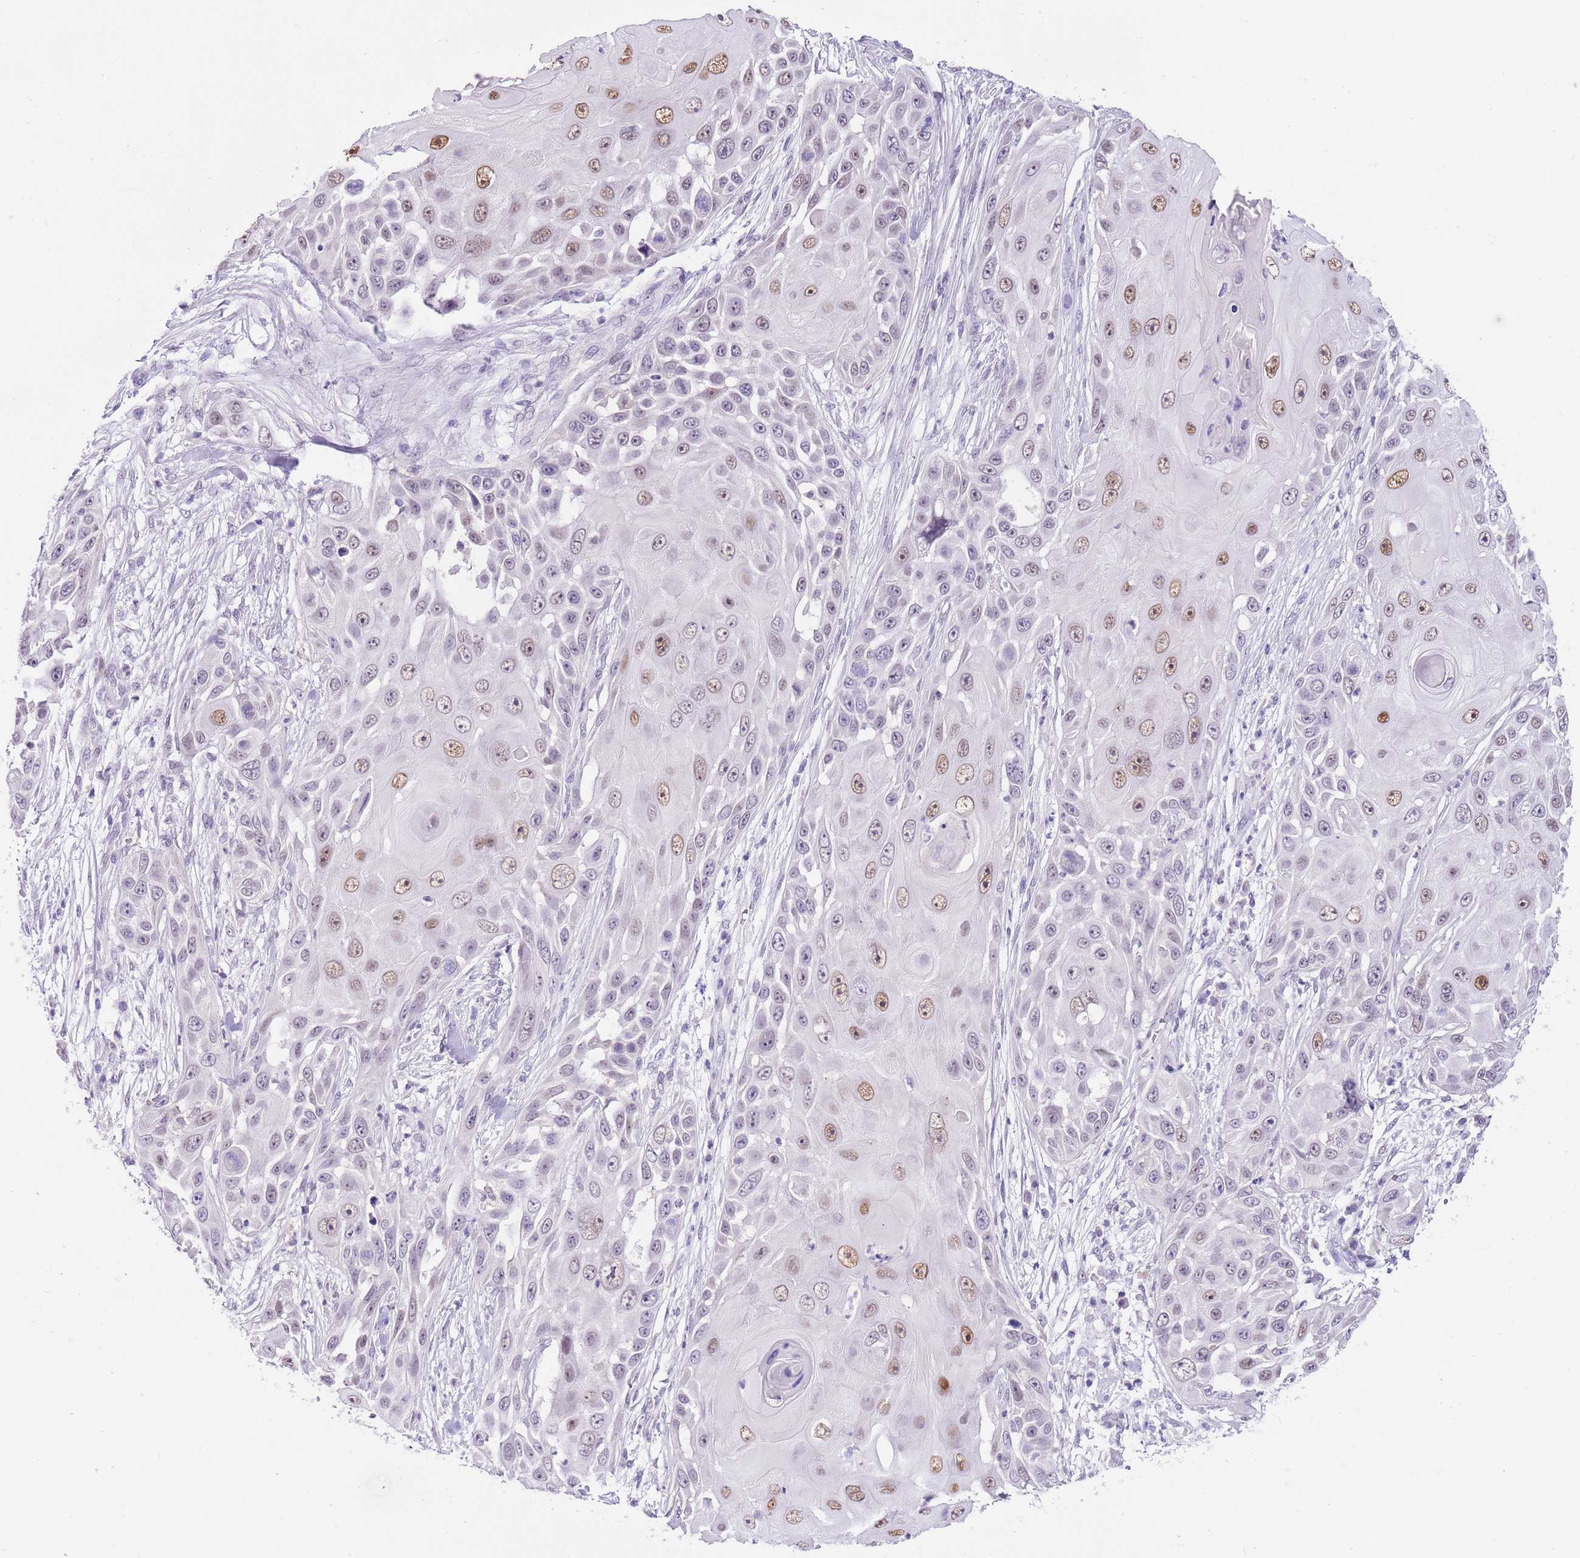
{"staining": {"intensity": "moderate", "quantity": "25%-75%", "location": "nuclear"}, "tissue": "skin cancer", "cell_type": "Tumor cells", "image_type": "cancer", "snomed": [{"axis": "morphology", "description": "Squamous cell carcinoma, NOS"}, {"axis": "topography", "description": "Skin"}], "caption": "DAB immunohistochemical staining of skin squamous cell carcinoma exhibits moderate nuclear protein expression in approximately 25%-75% of tumor cells.", "gene": "PPP1R17", "patient": {"sex": "female", "age": 44}}